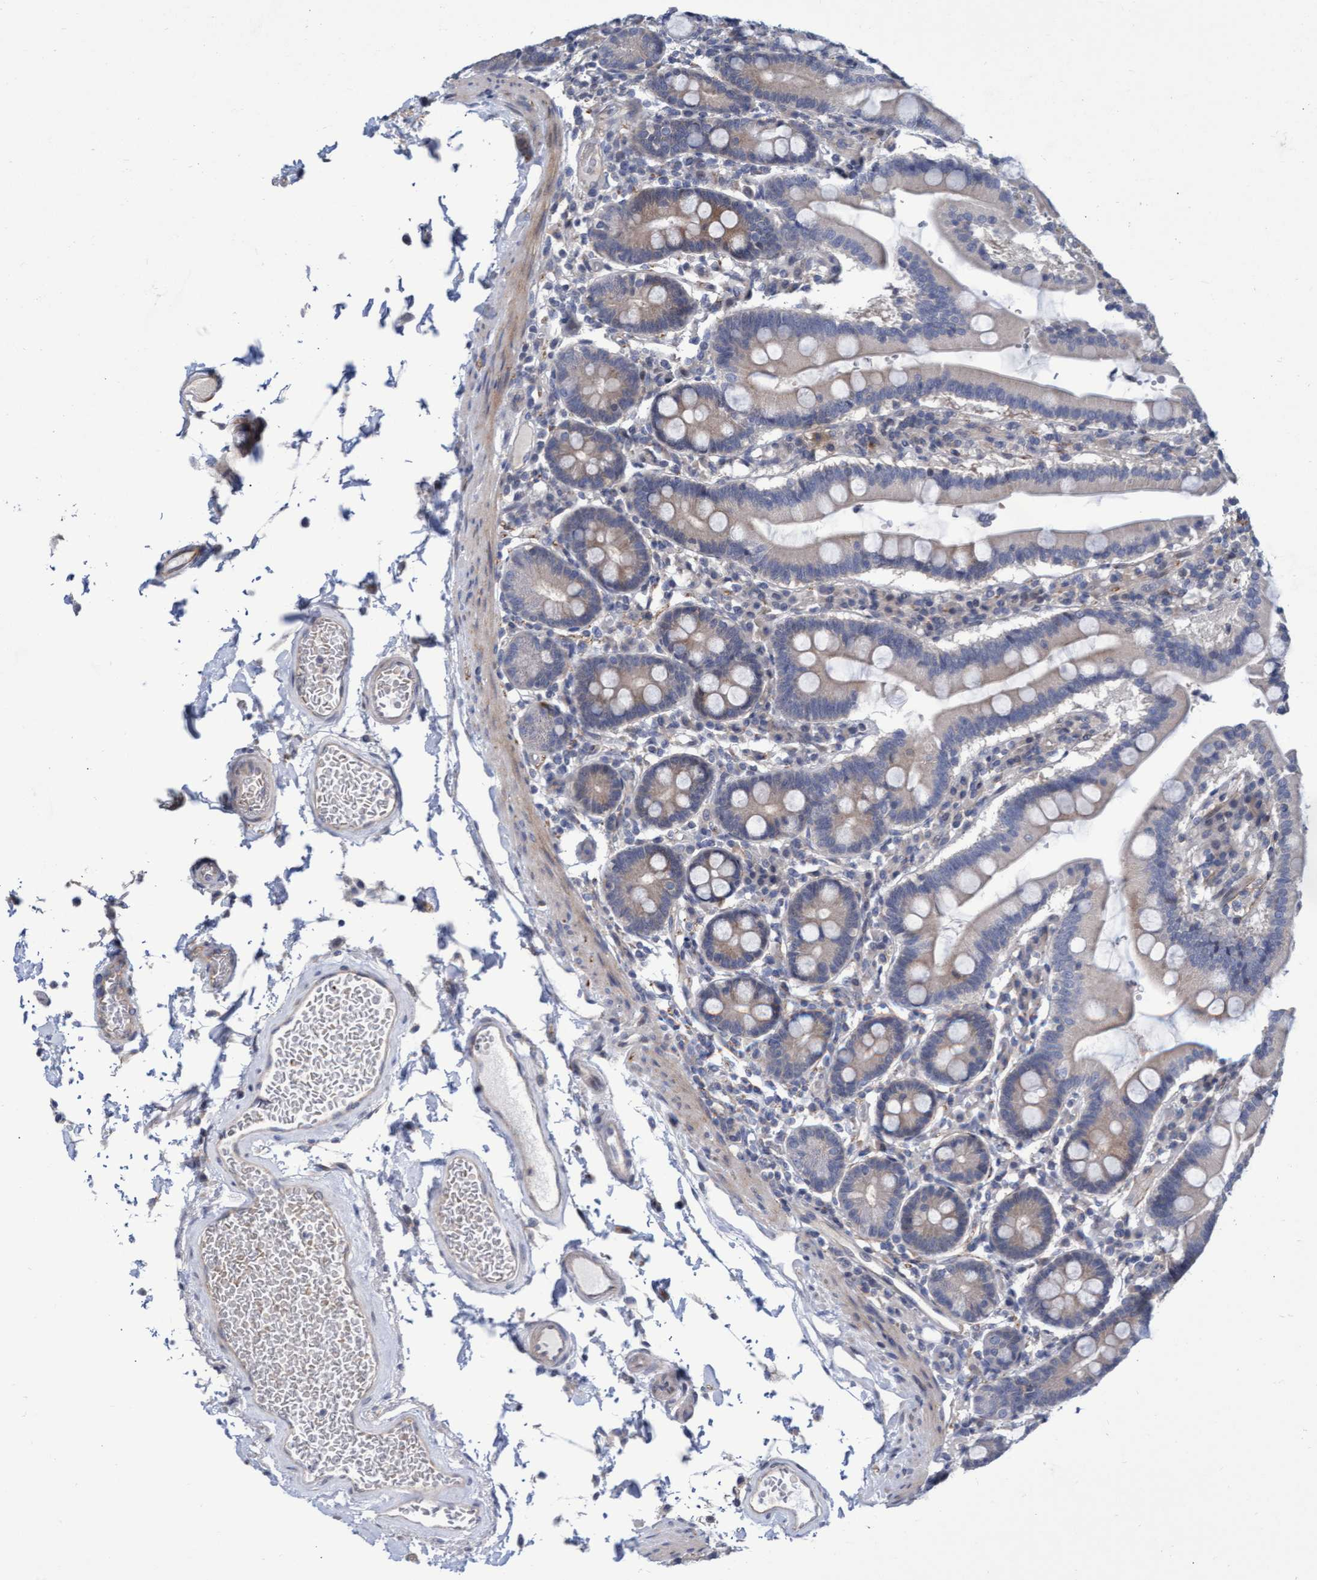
{"staining": {"intensity": "weak", "quantity": "<25%", "location": "cytoplasmic/membranous"}, "tissue": "duodenum", "cell_type": "Glandular cells", "image_type": "normal", "snomed": [{"axis": "morphology", "description": "Normal tissue, NOS"}, {"axis": "topography", "description": "Small intestine, NOS"}], "caption": "There is no significant expression in glandular cells of duodenum. (DAB immunohistochemistry visualized using brightfield microscopy, high magnification).", "gene": "ABCF2", "patient": {"sex": "female", "age": 71}}